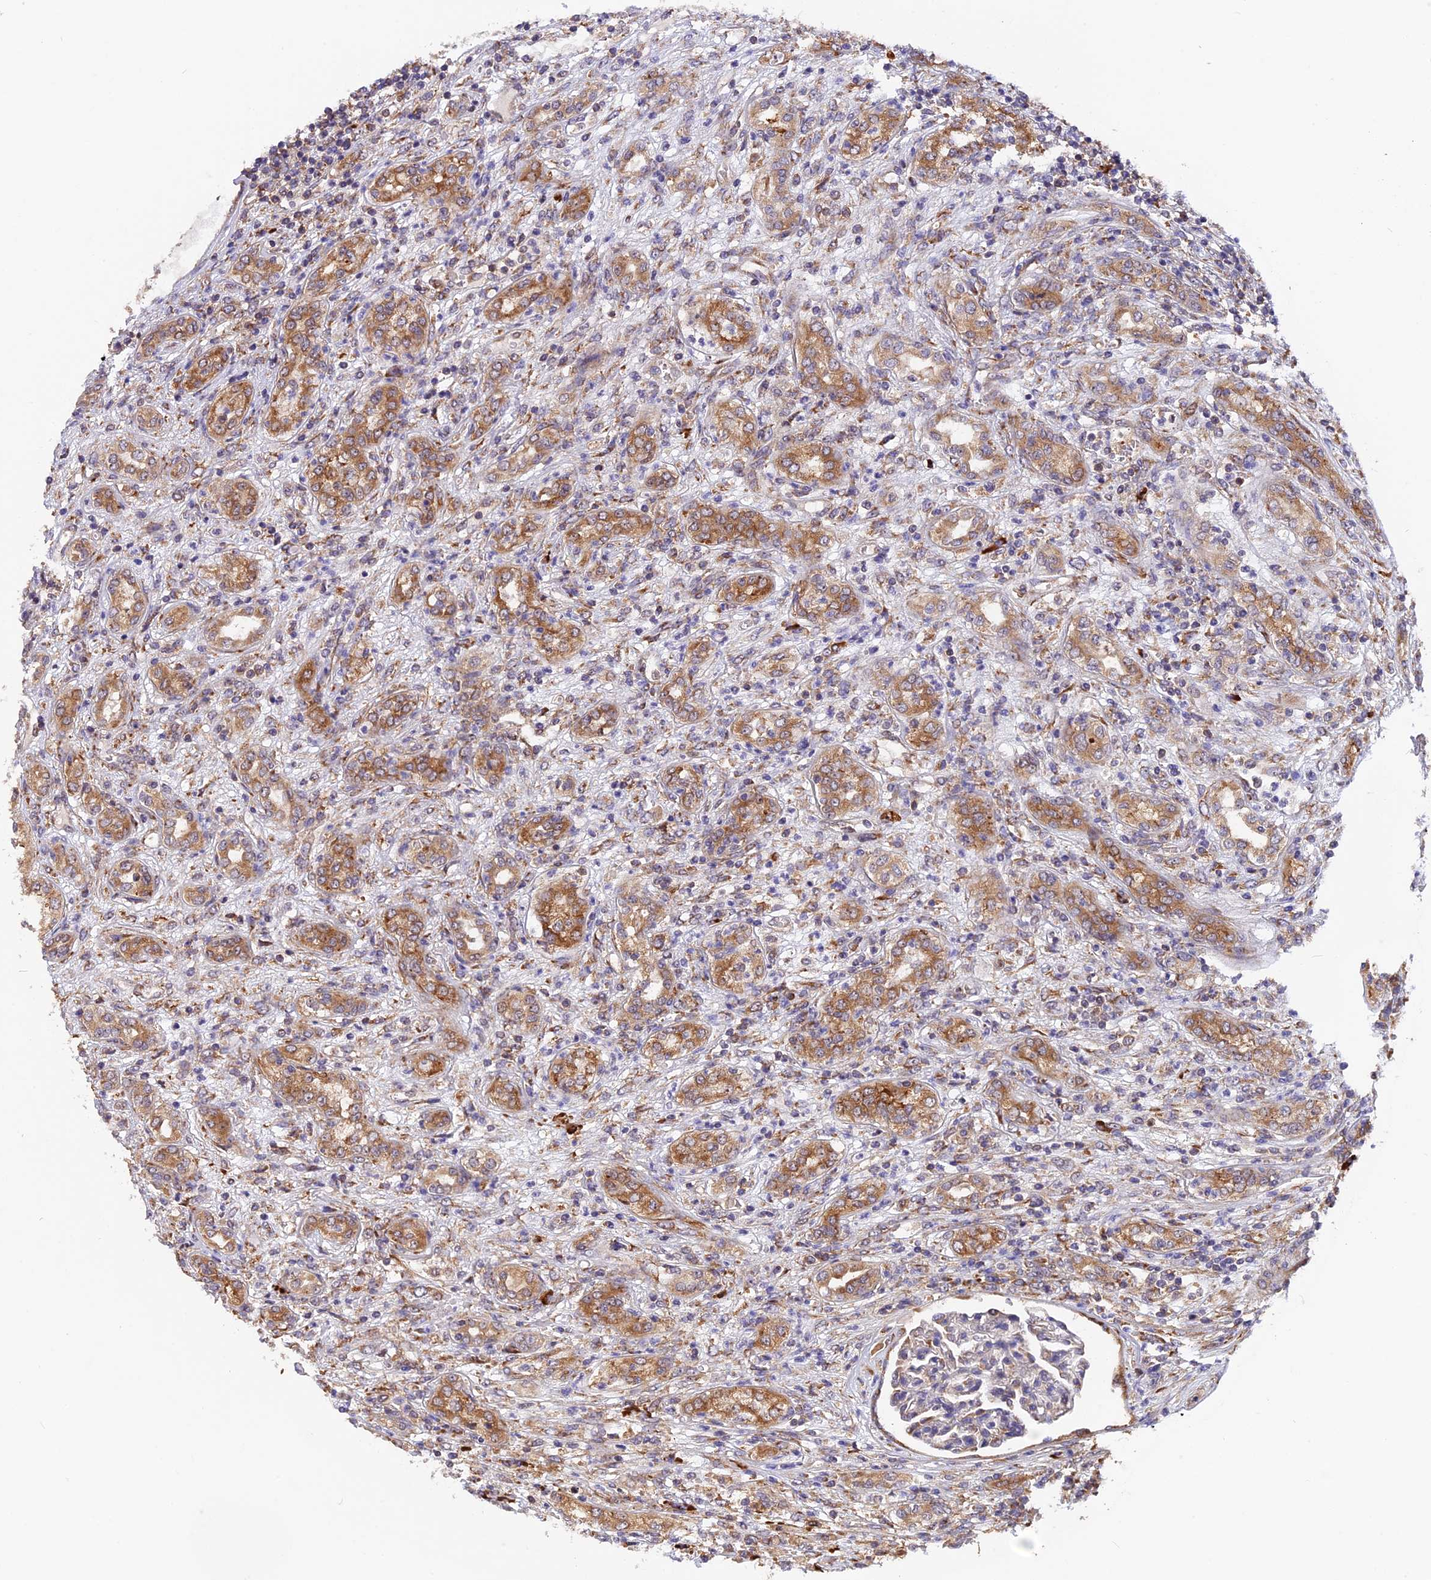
{"staining": {"intensity": "moderate", "quantity": ">75%", "location": "cytoplasmic/membranous"}, "tissue": "renal cancer", "cell_type": "Tumor cells", "image_type": "cancer", "snomed": [{"axis": "morphology", "description": "Adenocarcinoma, NOS"}, {"axis": "topography", "description": "Kidney"}], "caption": "A brown stain labels moderate cytoplasmic/membranous staining of a protein in human renal cancer tumor cells.", "gene": "GNPTAB", "patient": {"sex": "female", "age": 54}}